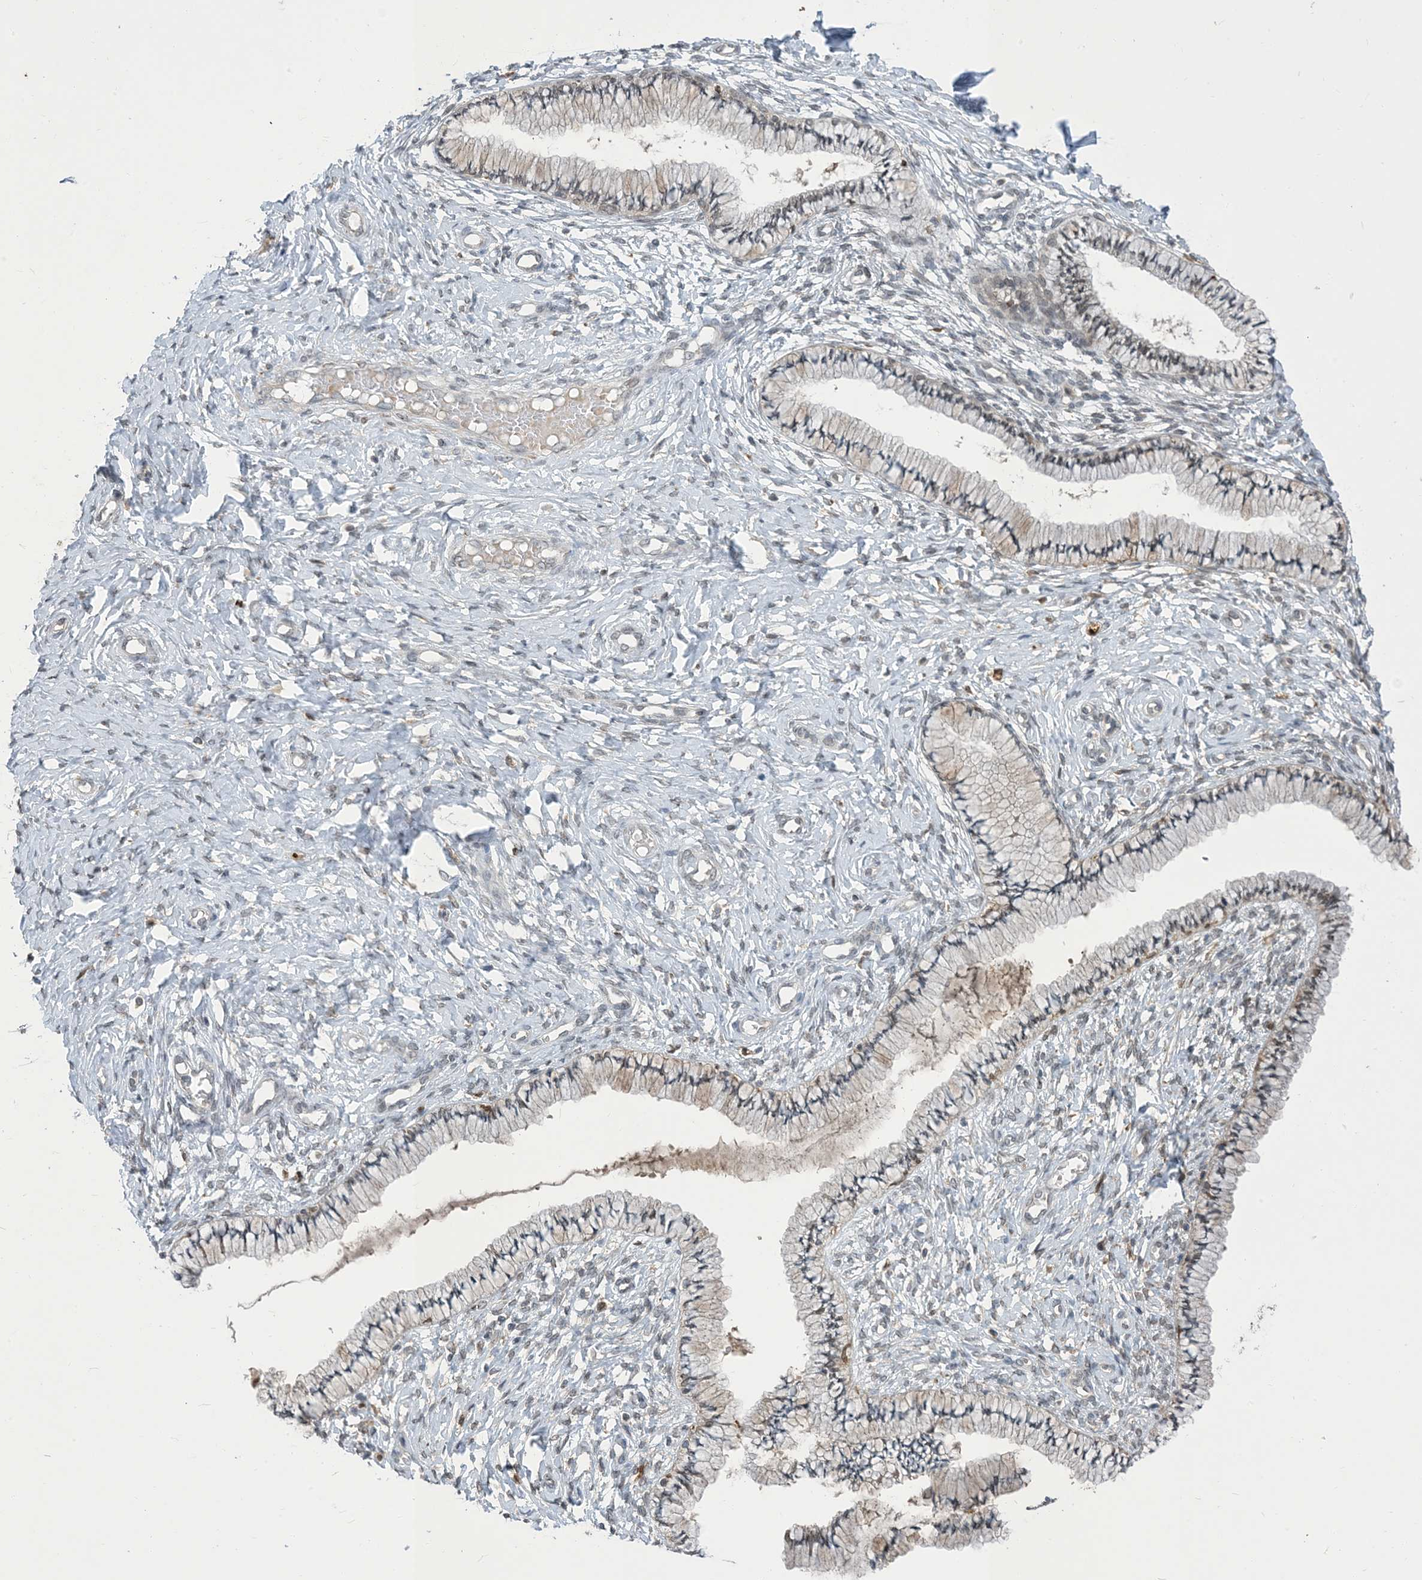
{"staining": {"intensity": "weak", "quantity": "<25%", "location": "cytoplasmic/membranous,nuclear"}, "tissue": "cervix", "cell_type": "Glandular cells", "image_type": "normal", "snomed": [{"axis": "morphology", "description": "Normal tissue, NOS"}, {"axis": "topography", "description": "Cervix"}], "caption": "DAB immunohistochemical staining of normal cervix demonstrates no significant staining in glandular cells.", "gene": "NAGK", "patient": {"sex": "female", "age": 36}}